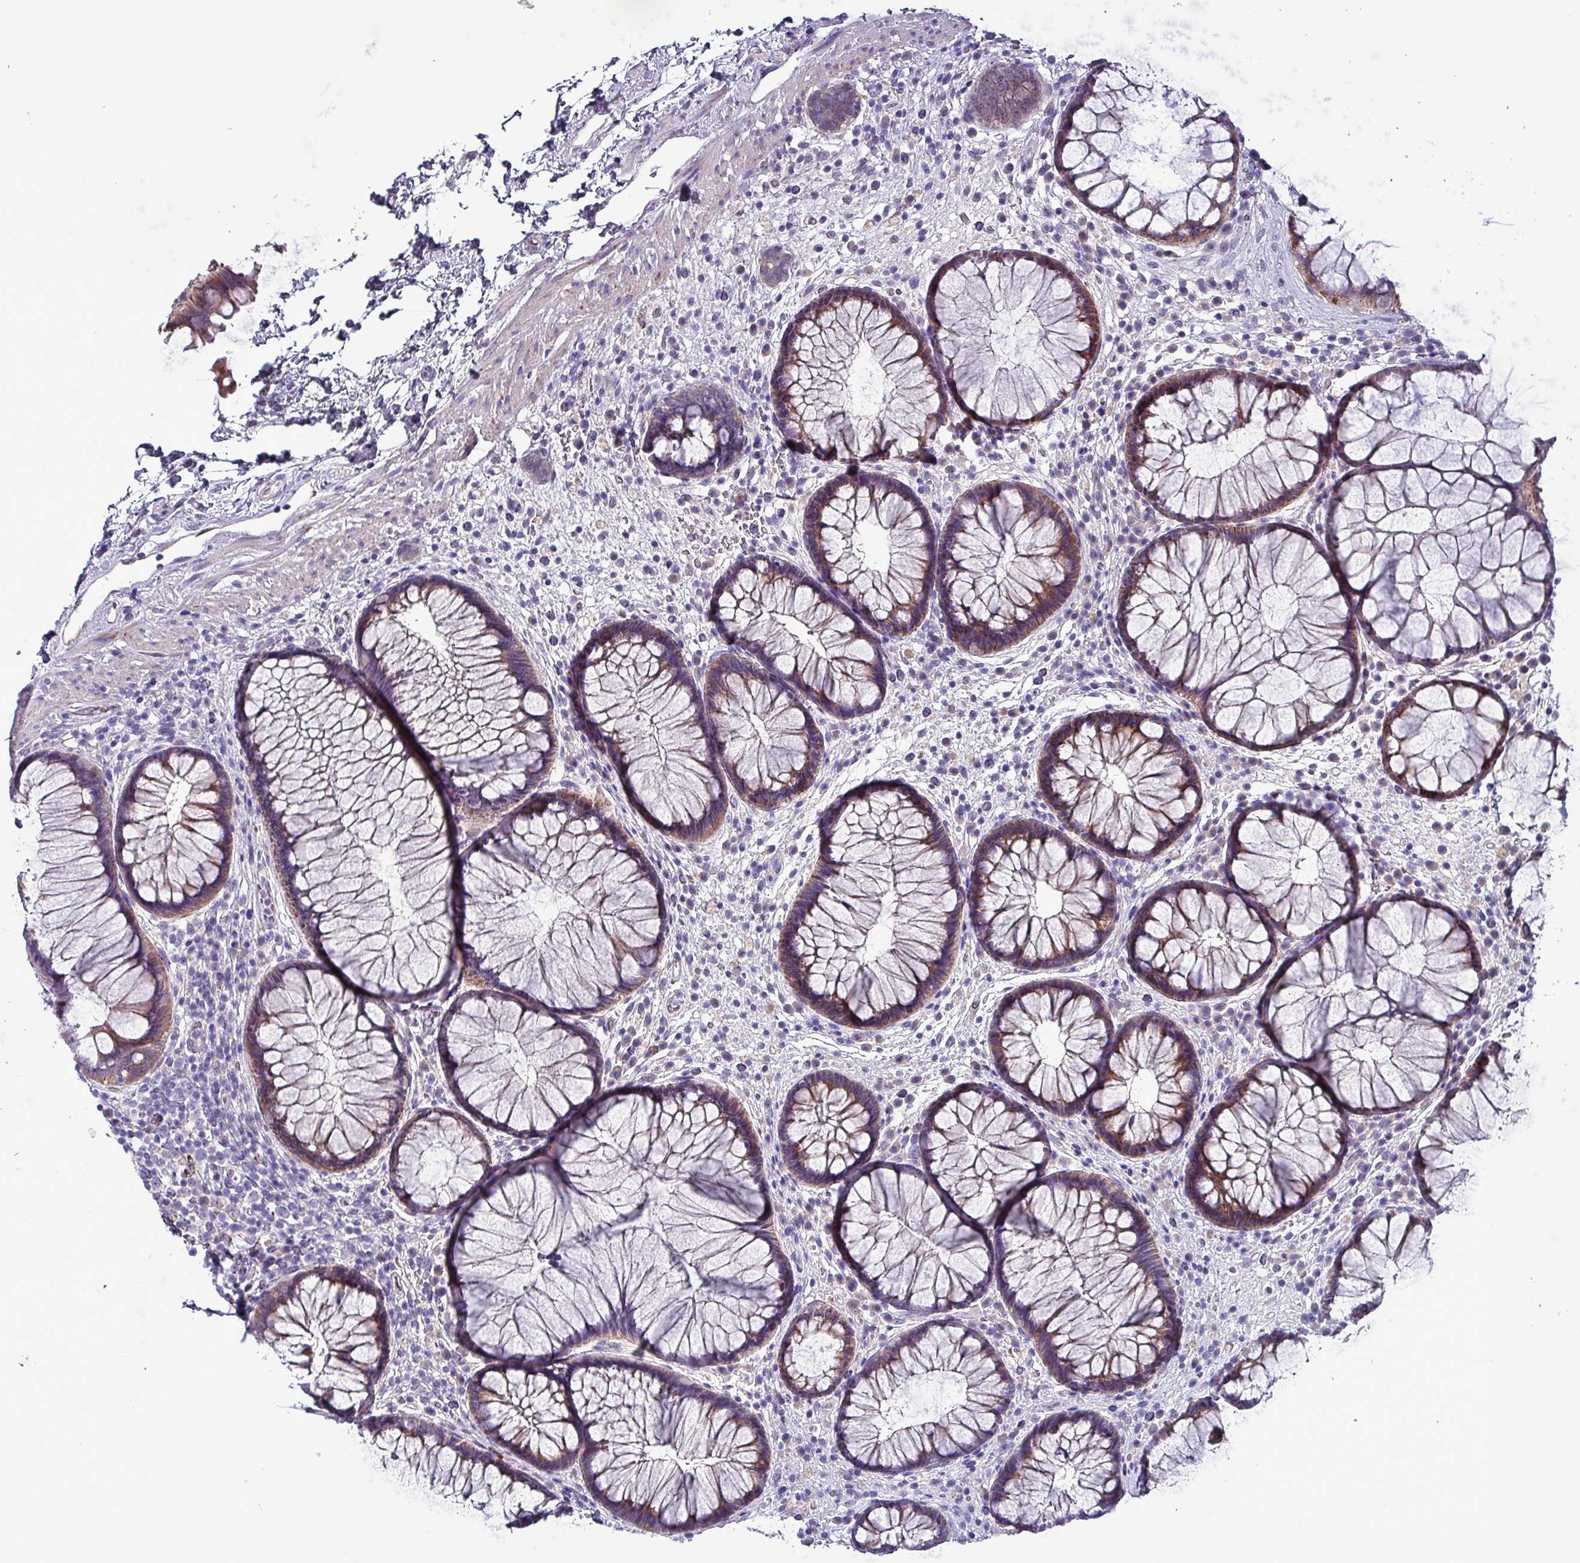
{"staining": {"intensity": "moderate", "quantity": ">75%", "location": "cytoplasmic/membranous"}, "tissue": "rectum", "cell_type": "Glandular cells", "image_type": "normal", "snomed": [{"axis": "morphology", "description": "Normal tissue, NOS"}, {"axis": "topography", "description": "Rectum"}], "caption": "An immunohistochemistry (IHC) histopathology image of normal tissue is shown. Protein staining in brown shows moderate cytoplasmic/membranous positivity in rectum within glandular cells.", "gene": "HSD3B7", "patient": {"sex": "male", "age": 51}}